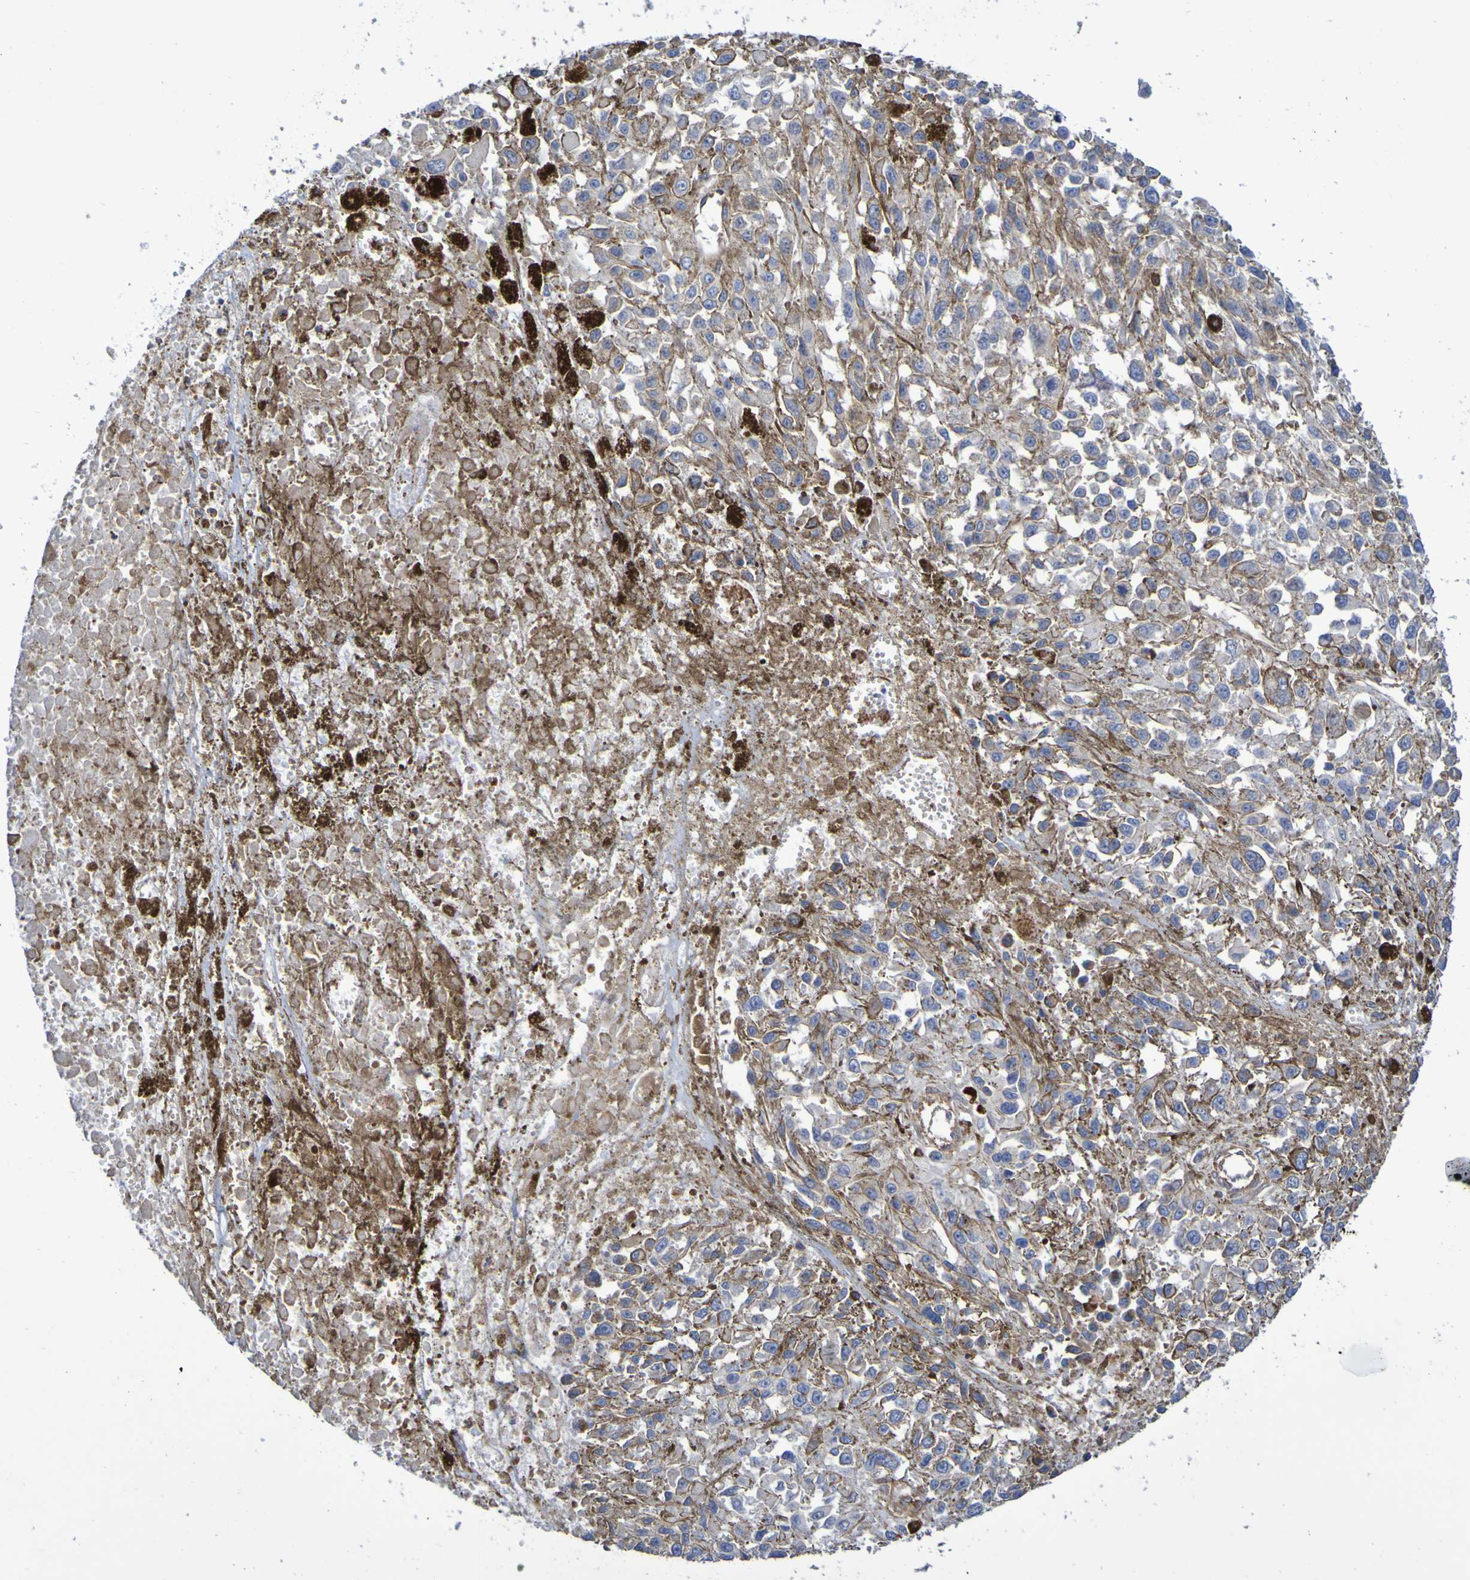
{"staining": {"intensity": "negative", "quantity": "none", "location": "none"}, "tissue": "melanoma", "cell_type": "Tumor cells", "image_type": "cancer", "snomed": [{"axis": "morphology", "description": "Malignant melanoma, Metastatic site"}, {"axis": "topography", "description": "Lymph node"}], "caption": "High magnification brightfield microscopy of malignant melanoma (metastatic site) stained with DAB (brown) and counterstained with hematoxylin (blue): tumor cells show no significant staining.", "gene": "SCRG1", "patient": {"sex": "male", "age": 59}}